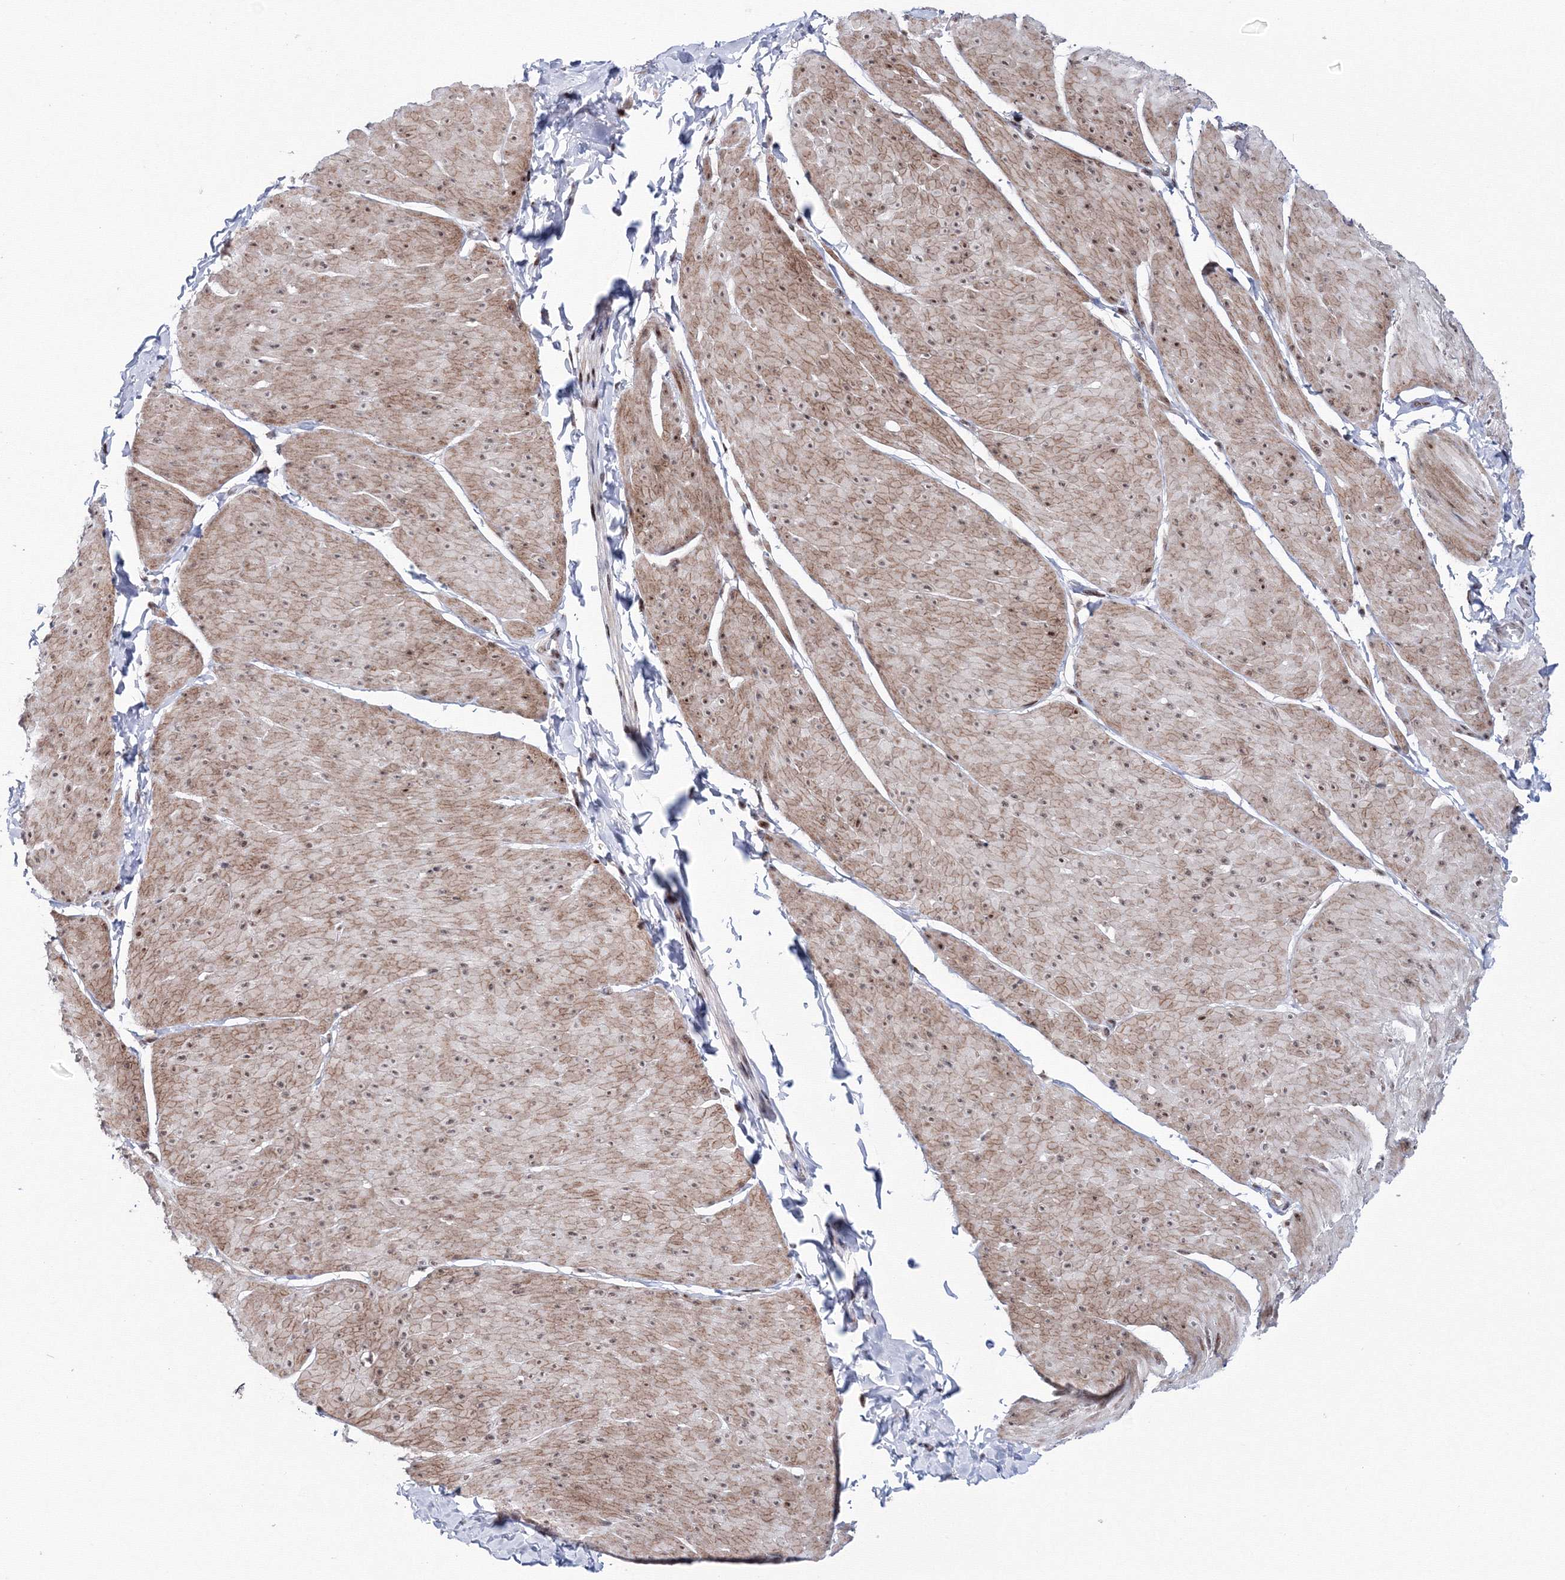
{"staining": {"intensity": "moderate", "quantity": "25%-75%", "location": "cytoplasmic/membranous,nuclear"}, "tissue": "smooth muscle", "cell_type": "Smooth muscle cells", "image_type": "normal", "snomed": [{"axis": "morphology", "description": "Urothelial carcinoma, High grade"}, {"axis": "topography", "description": "Urinary bladder"}], "caption": "Protein positivity by immunohistochemistry (IHC) displays moderate cytoplasmic/membranous,nuclear expression in about 25%-75% of smooth muscle cells in benign smooth muscle.", "gene": "TATDN2", "patient": {"sex": "male", "age": 46}}